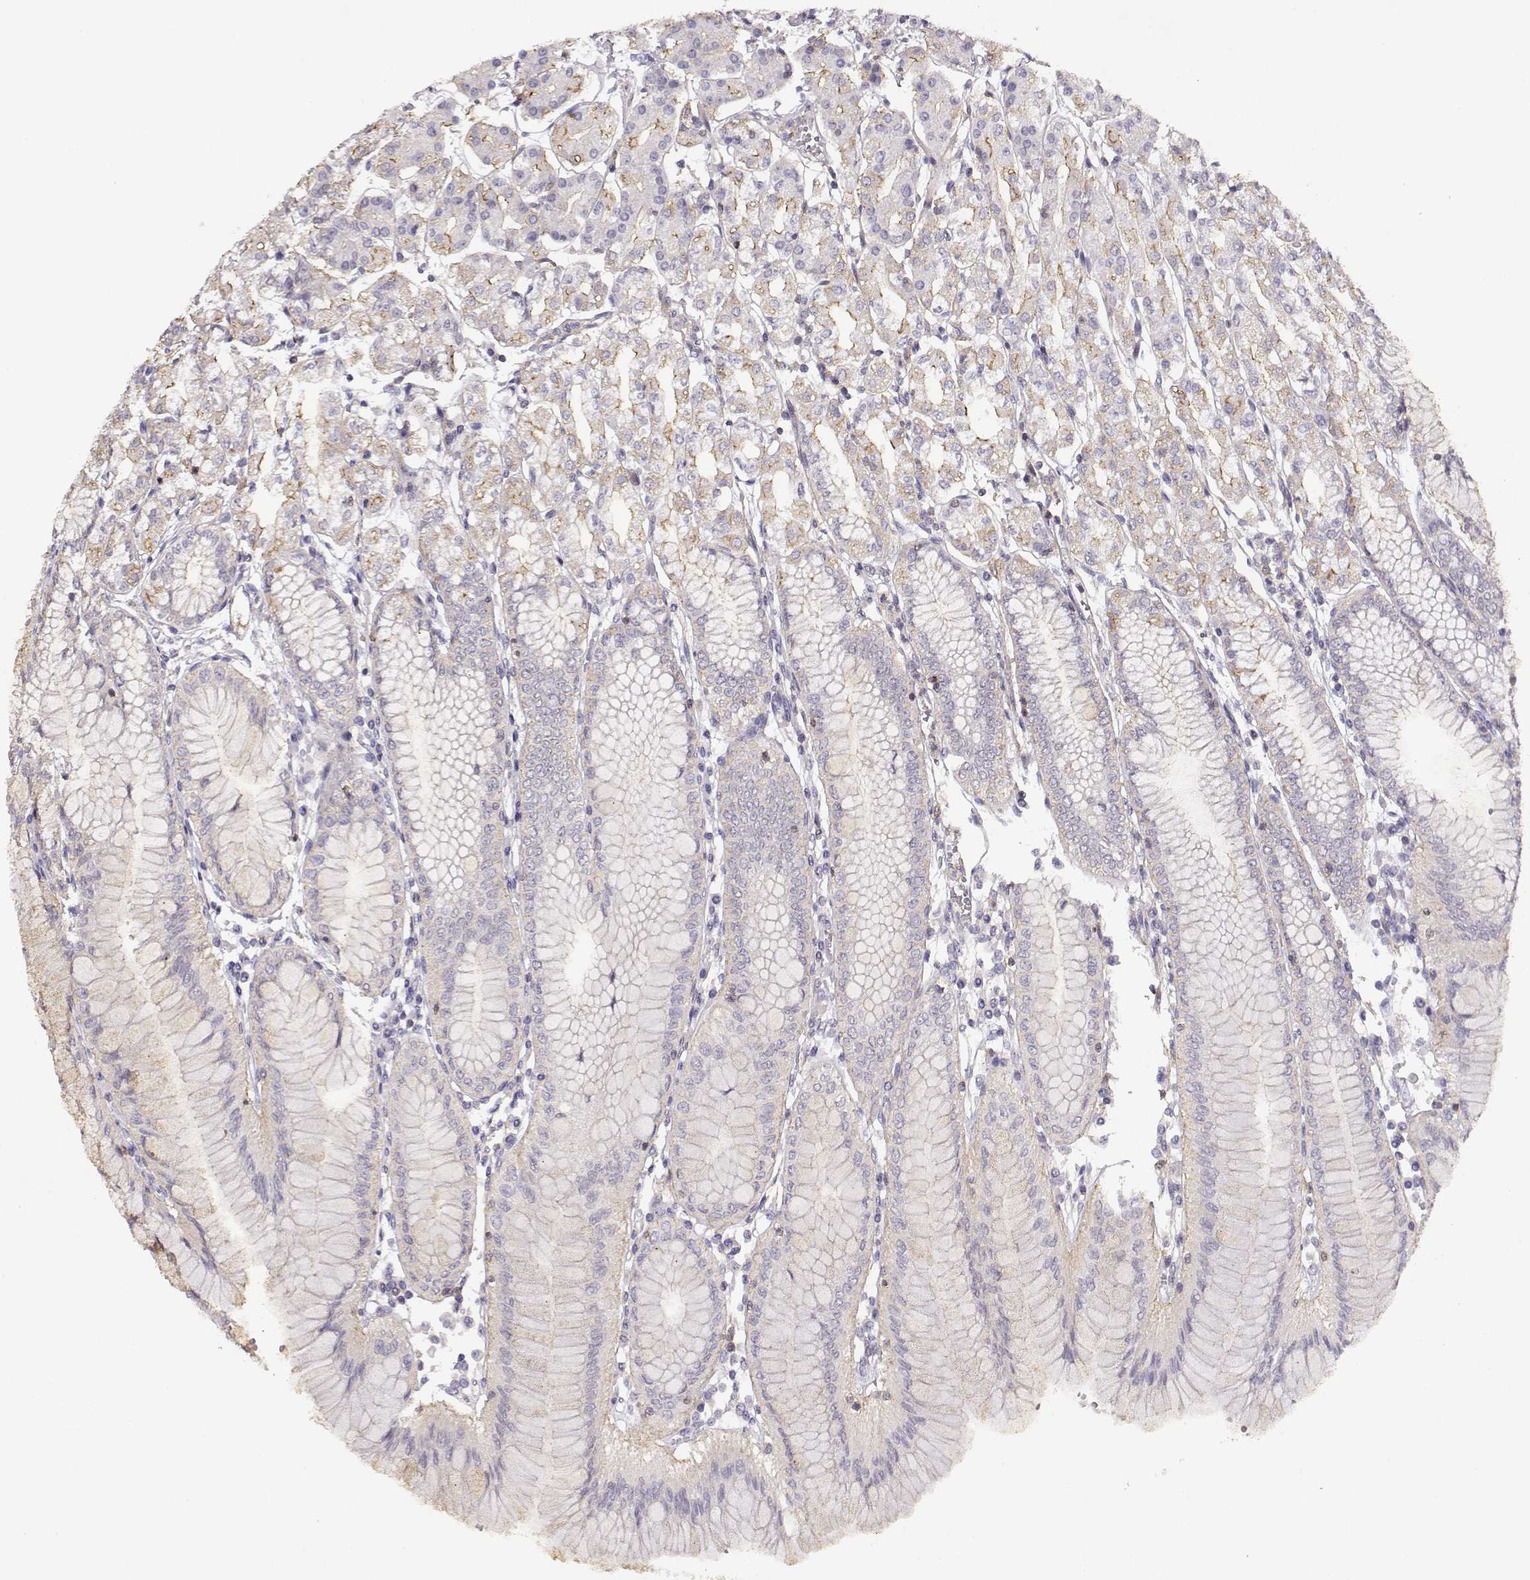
{"staining": {"intensity": "moderate", "quantity": "<25%", "location": "cytoplasmic/membranous"}, "tissue": "stomach", "cell_type": "Glandular cells", "image_type": "normal", "snomed": [{"axis": "morphology", "description": "Normal tissue, NOS"}, {"axis": "topography", "description": "Skeletal muscle"}, {"axis": "topography", "description": "Stomach"}], "caption": "IHC micrograph of normal human stomach stained for a protein (brown), which reveals low levels of moderate cytoplasmic/membranous expression in about <25% of glandular cells.", "gene": "DAPL1", "patient": {"sex": "female", "age": 57}}